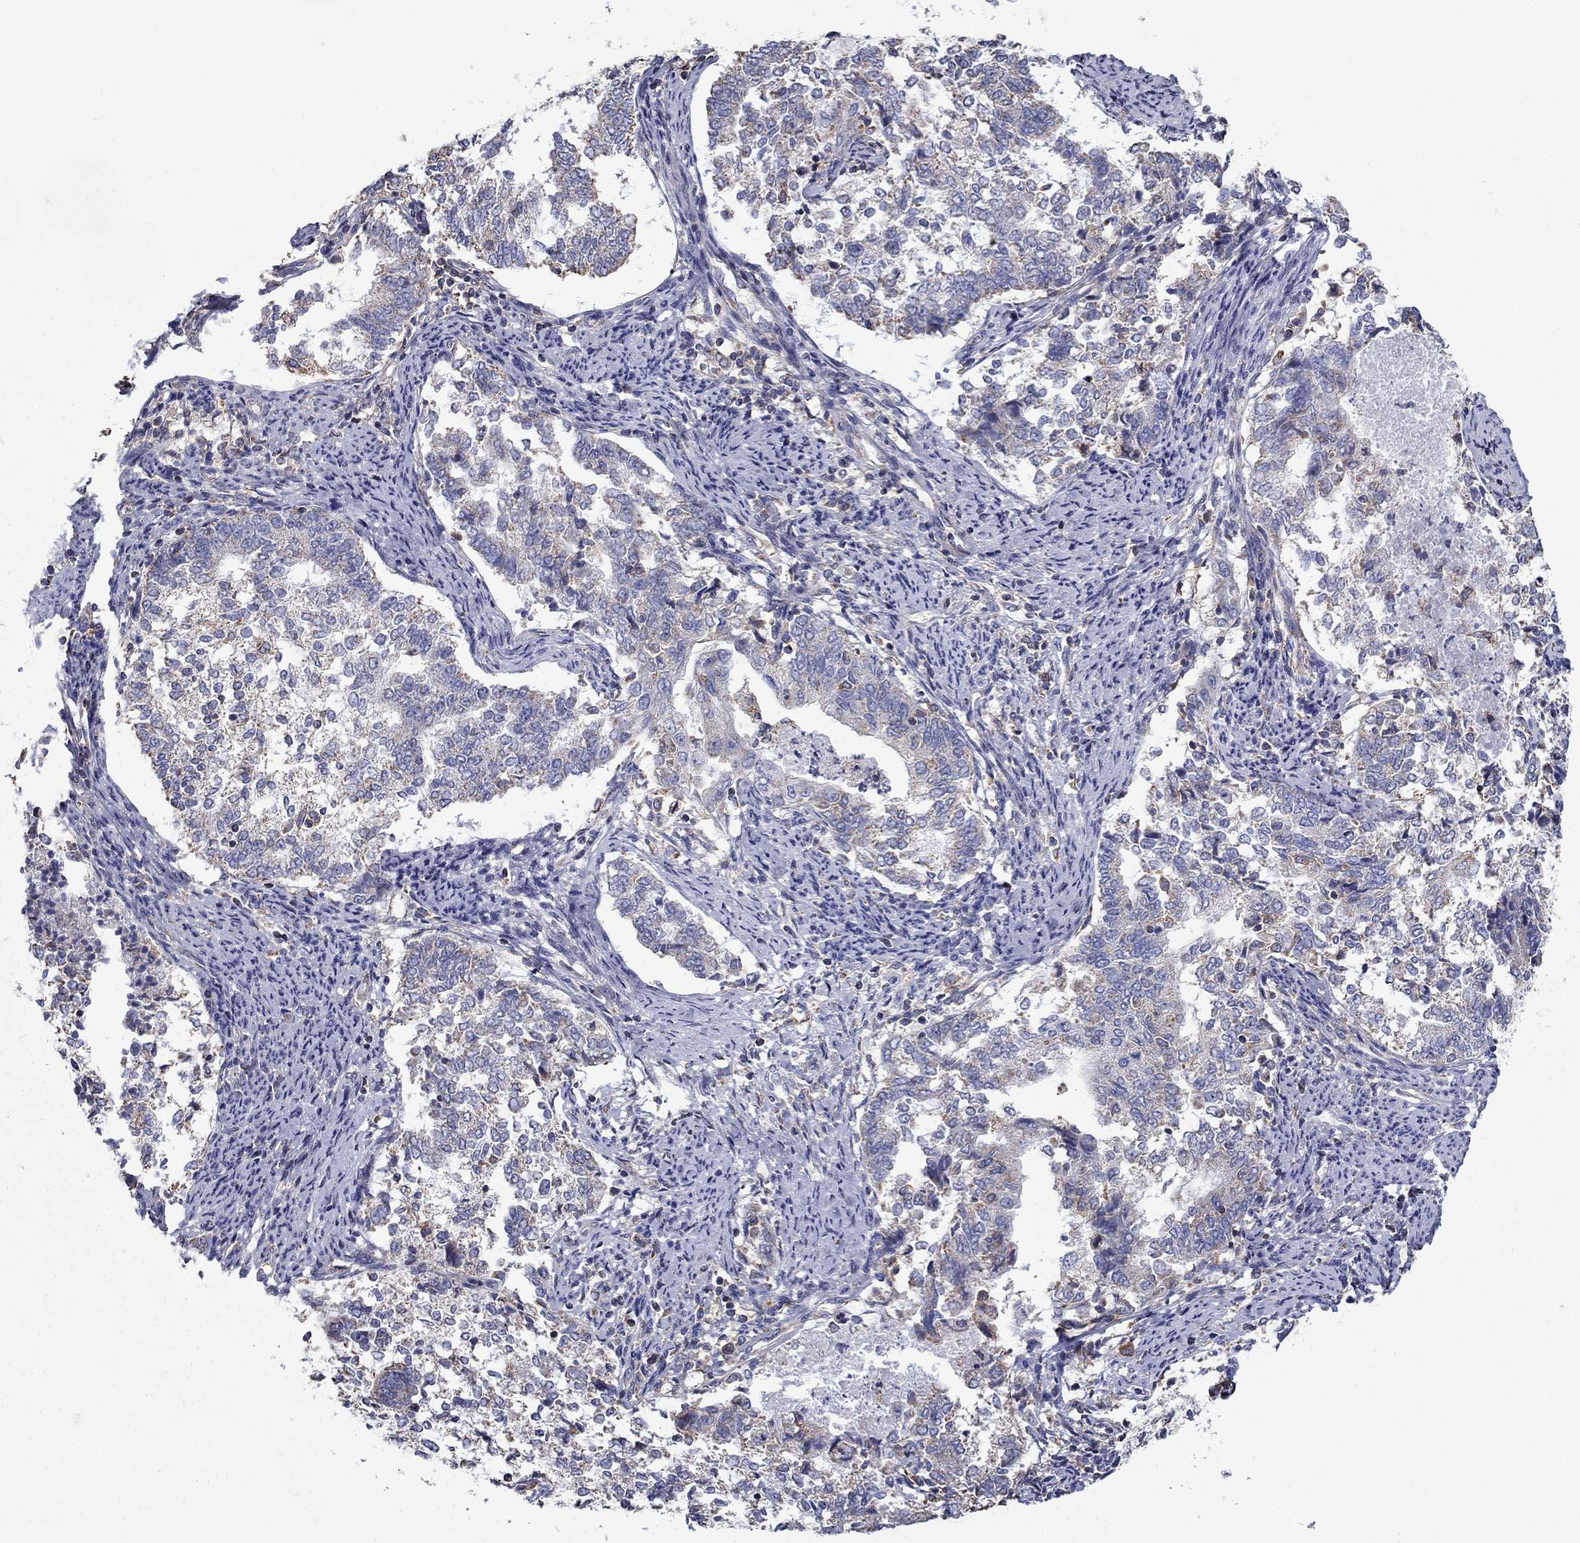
{"staining": {"intensity": "weak", "quantity": "<25%", "location": "cytoplasmic/membranous"}, "tissue": "endometrial cancer", "cell_type": "Tumor cells", "image_type": "cancer", "snomed": [{"axis": "morphology", "description": "Adenocarcinoma, NOS"}, {"axis": "topography", "description": "Endometrium"}], "caption": "This image is of endometrial cancer stained with immunohistochemistry to label a protein in brown with the nuclei are counter-stained blue. There is no staining in tumor cells.", "gene": "NME5", "patient": {"sex": "female", "age": 65}}